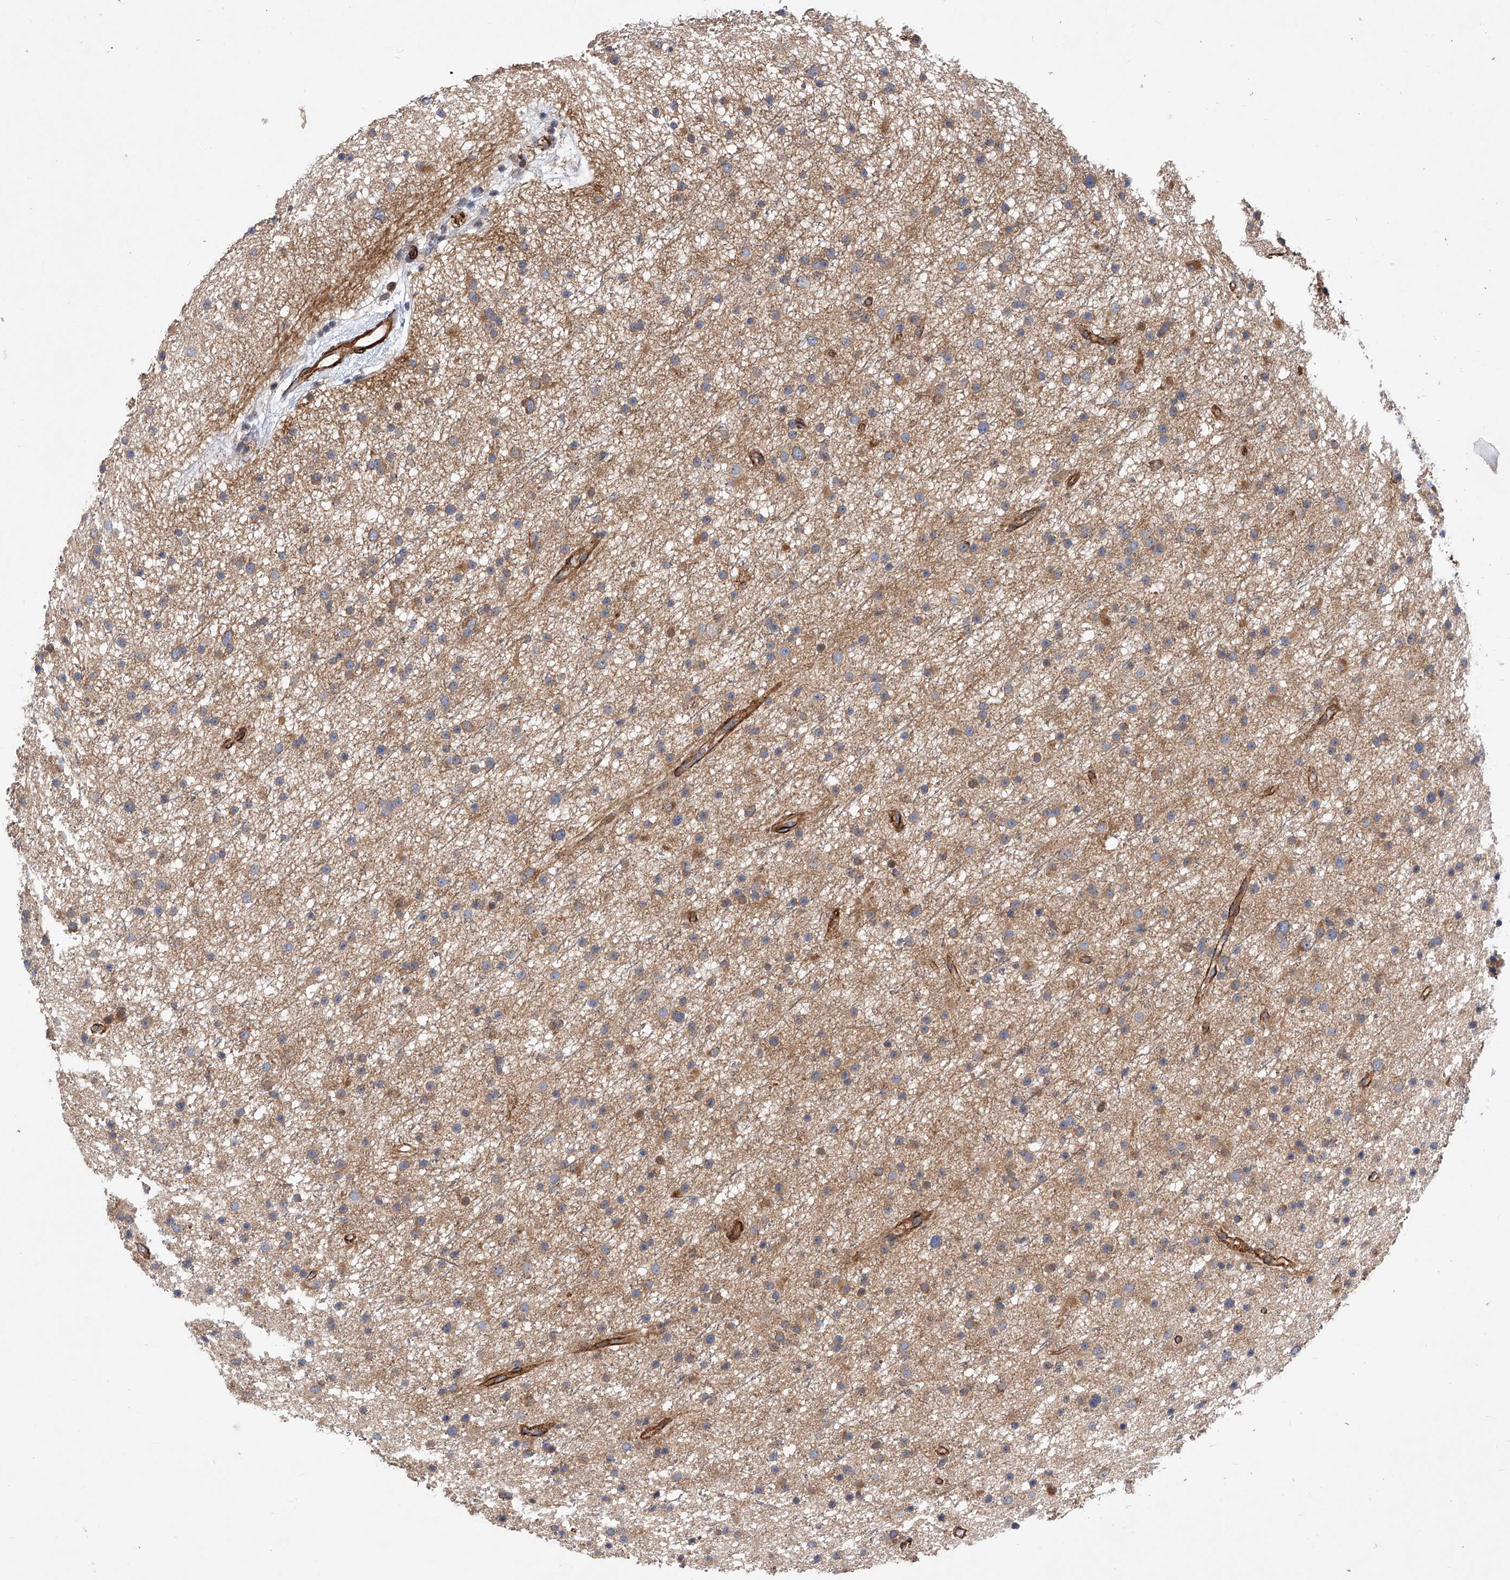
{"staining": {"intensity": "weak", "quantity": "<25%", "location": "cytoplasmic/membranous"}, "tissue": "glioma", "cell_type": "Tumor cells", "image_type": "cancer", "snomed": [{"axis": "morphology", "description": "Glioma, malignant, Low grade"}, {"axis": "topography", "description": "Cerebral cortex"}], "caption": "This photomicrograph is of glioma stained with immunohistochemistry to label a protein in brown with the nuclei are counter-stained blue. There is no expression in tumor cells. Nuclei are stained in blue.", "gene": "PDSS2", "patient": {"sex": "female", "age": 39}}